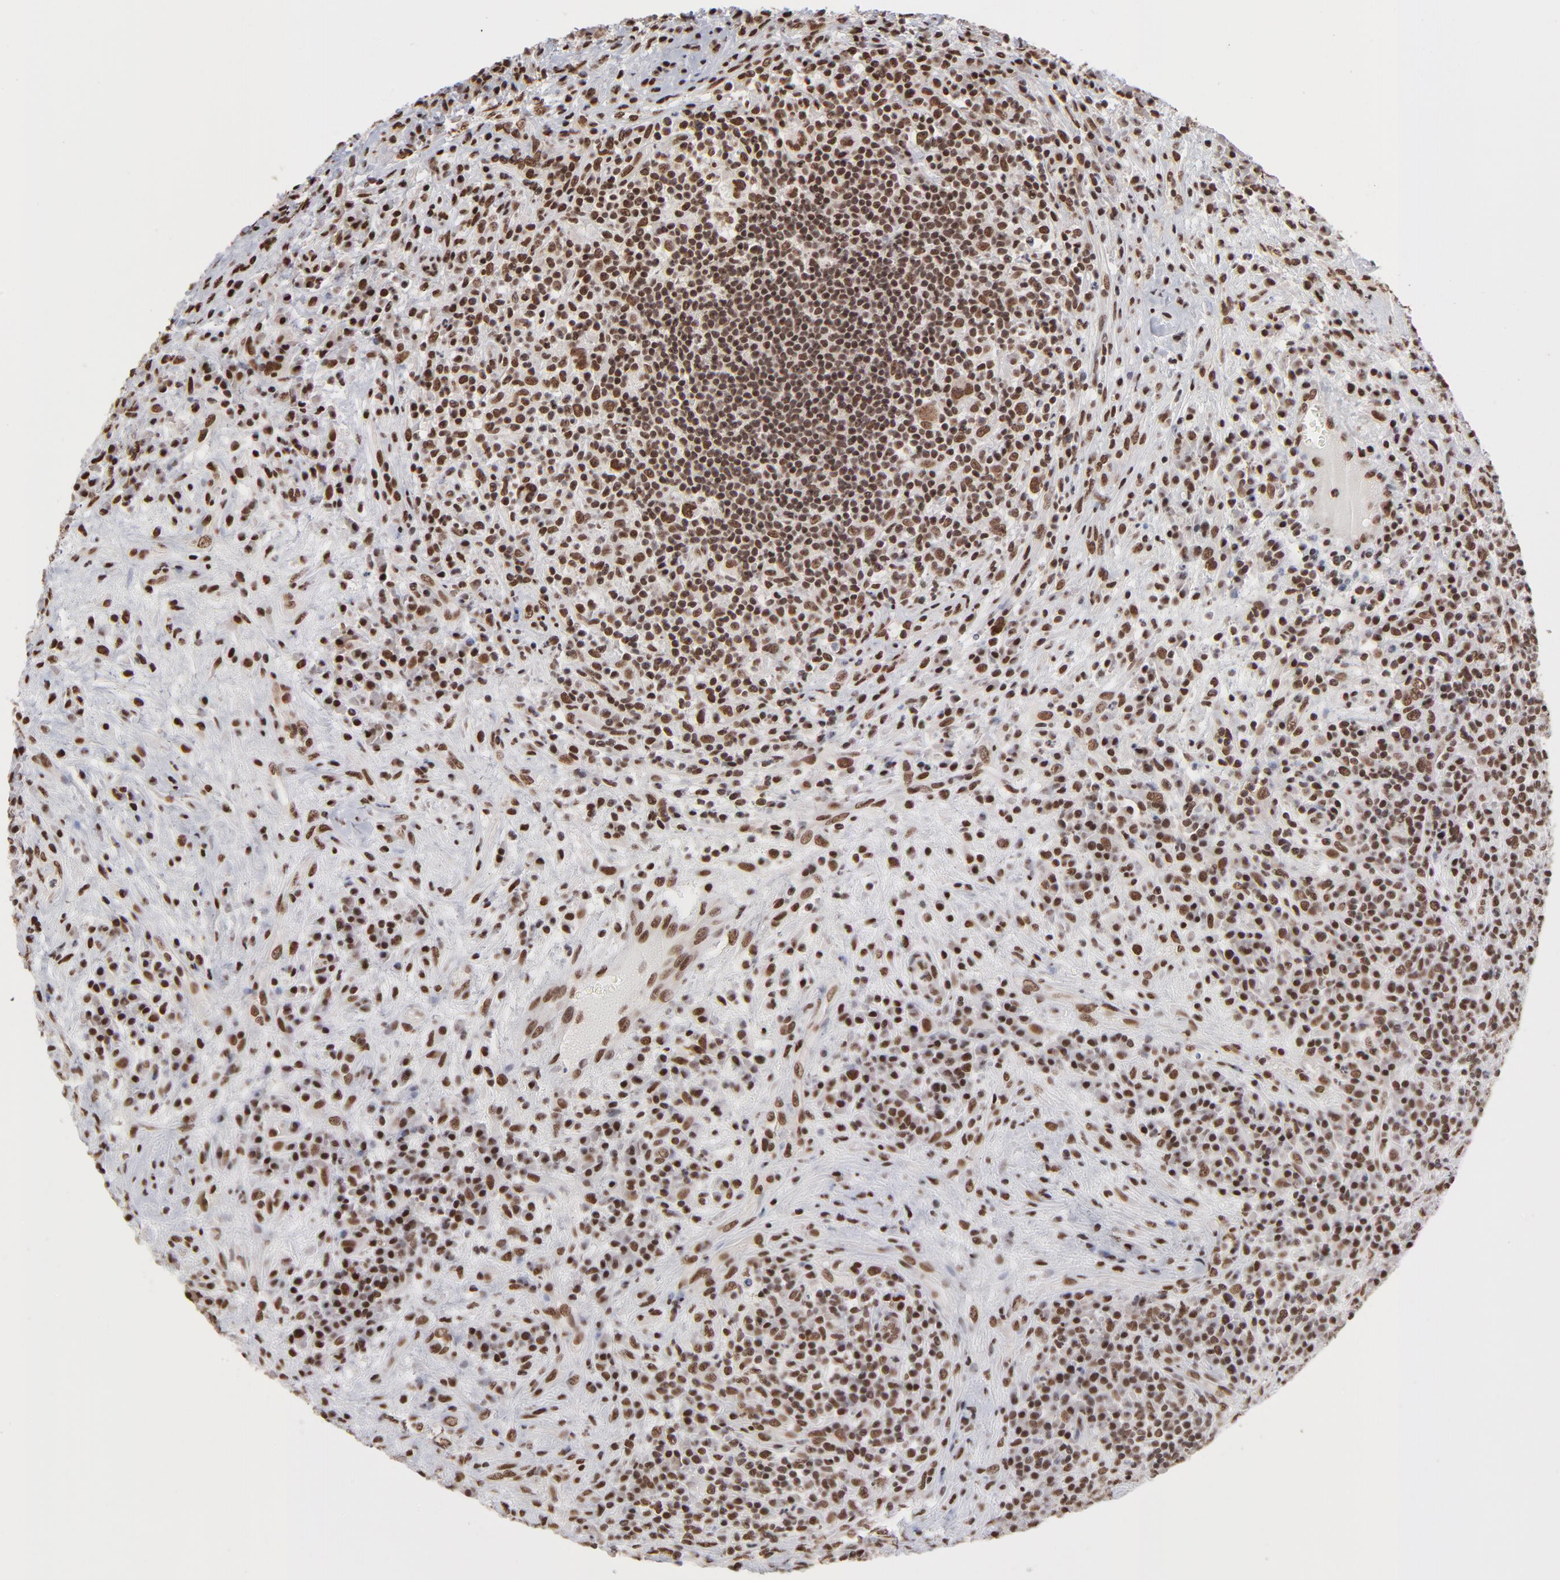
{"staining": {"intensity": "strong", "quantity": ">75%", "location": "nuclear"}, "tissue": "lymphoma", "cell_type": "Tumor cells", "image_type": "cancer", "snomed": [{"axis": "morphology", "description": "Hodgkin's disease, NOS"}, {"axis": "topography", "description": "Lymph node"}], "caption": "Strong nuclear staining for a protein is identified in about >75% of tumor cells of Hodgkin's disease using immunohistochemistry (IHC).", "gene": "ZNF3", "patient": {"sex": "female", "age": 25}}